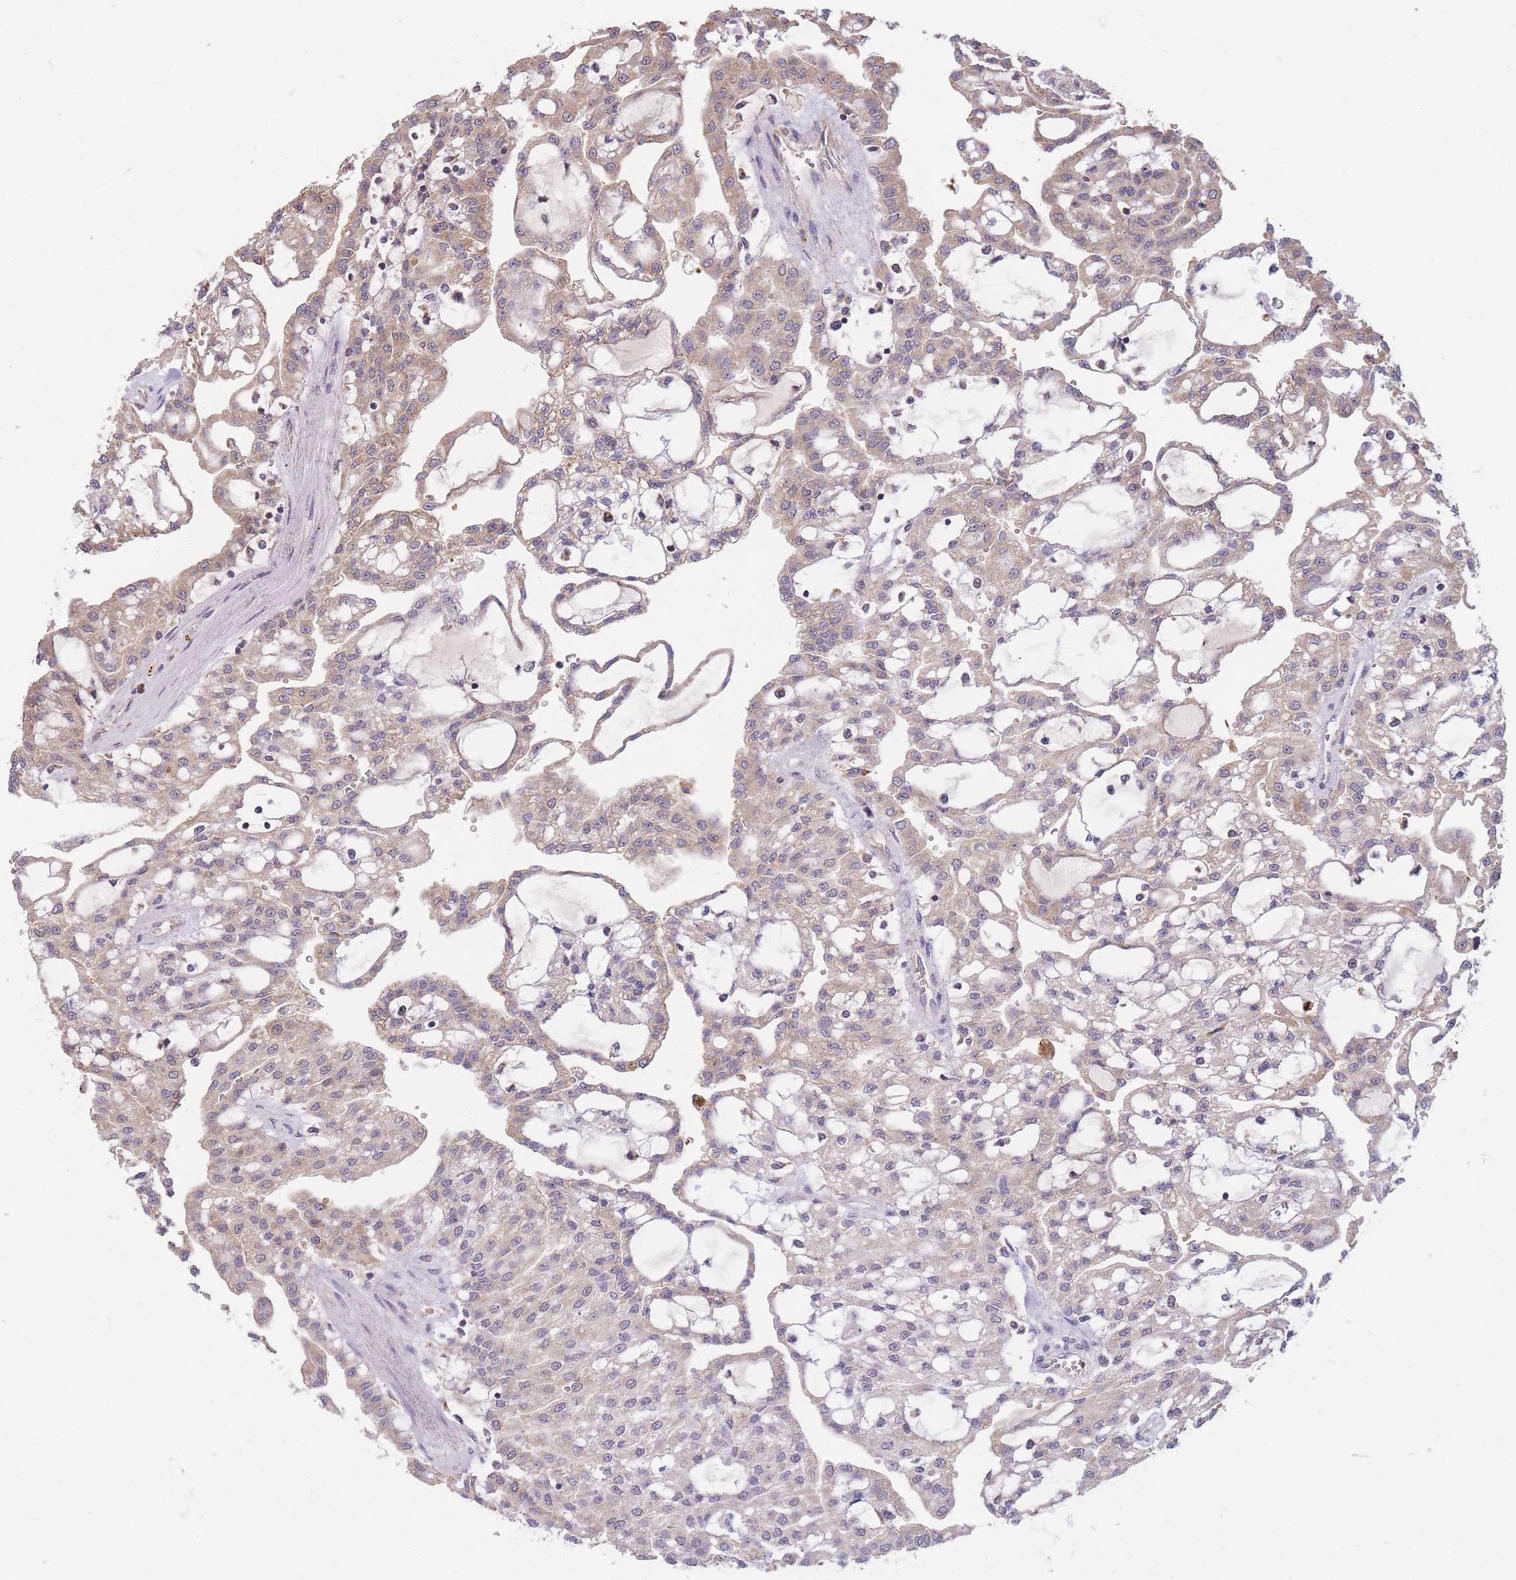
{"staining": {"intensity": "weak", "quantity": "25%-75%", "location": "cytoplasmic/membranous"}, "tissue": "renal cancer", "cell_type": "Tumor cells", "image_type": "cancer", "snomed": [{"axis": "morphology", "description": "Adenocarcinoma, NOS"}, {"axis": "topography", "description": "Kidney"}], "caption": "Tumor cells exhibit low levels of weak cytoplasmic/membranous staining in about 25%-75% of cells in human renal adenocarcinoma.", "gene": "PTPMT1", "patient": {"sex": "male", "age": 63}}